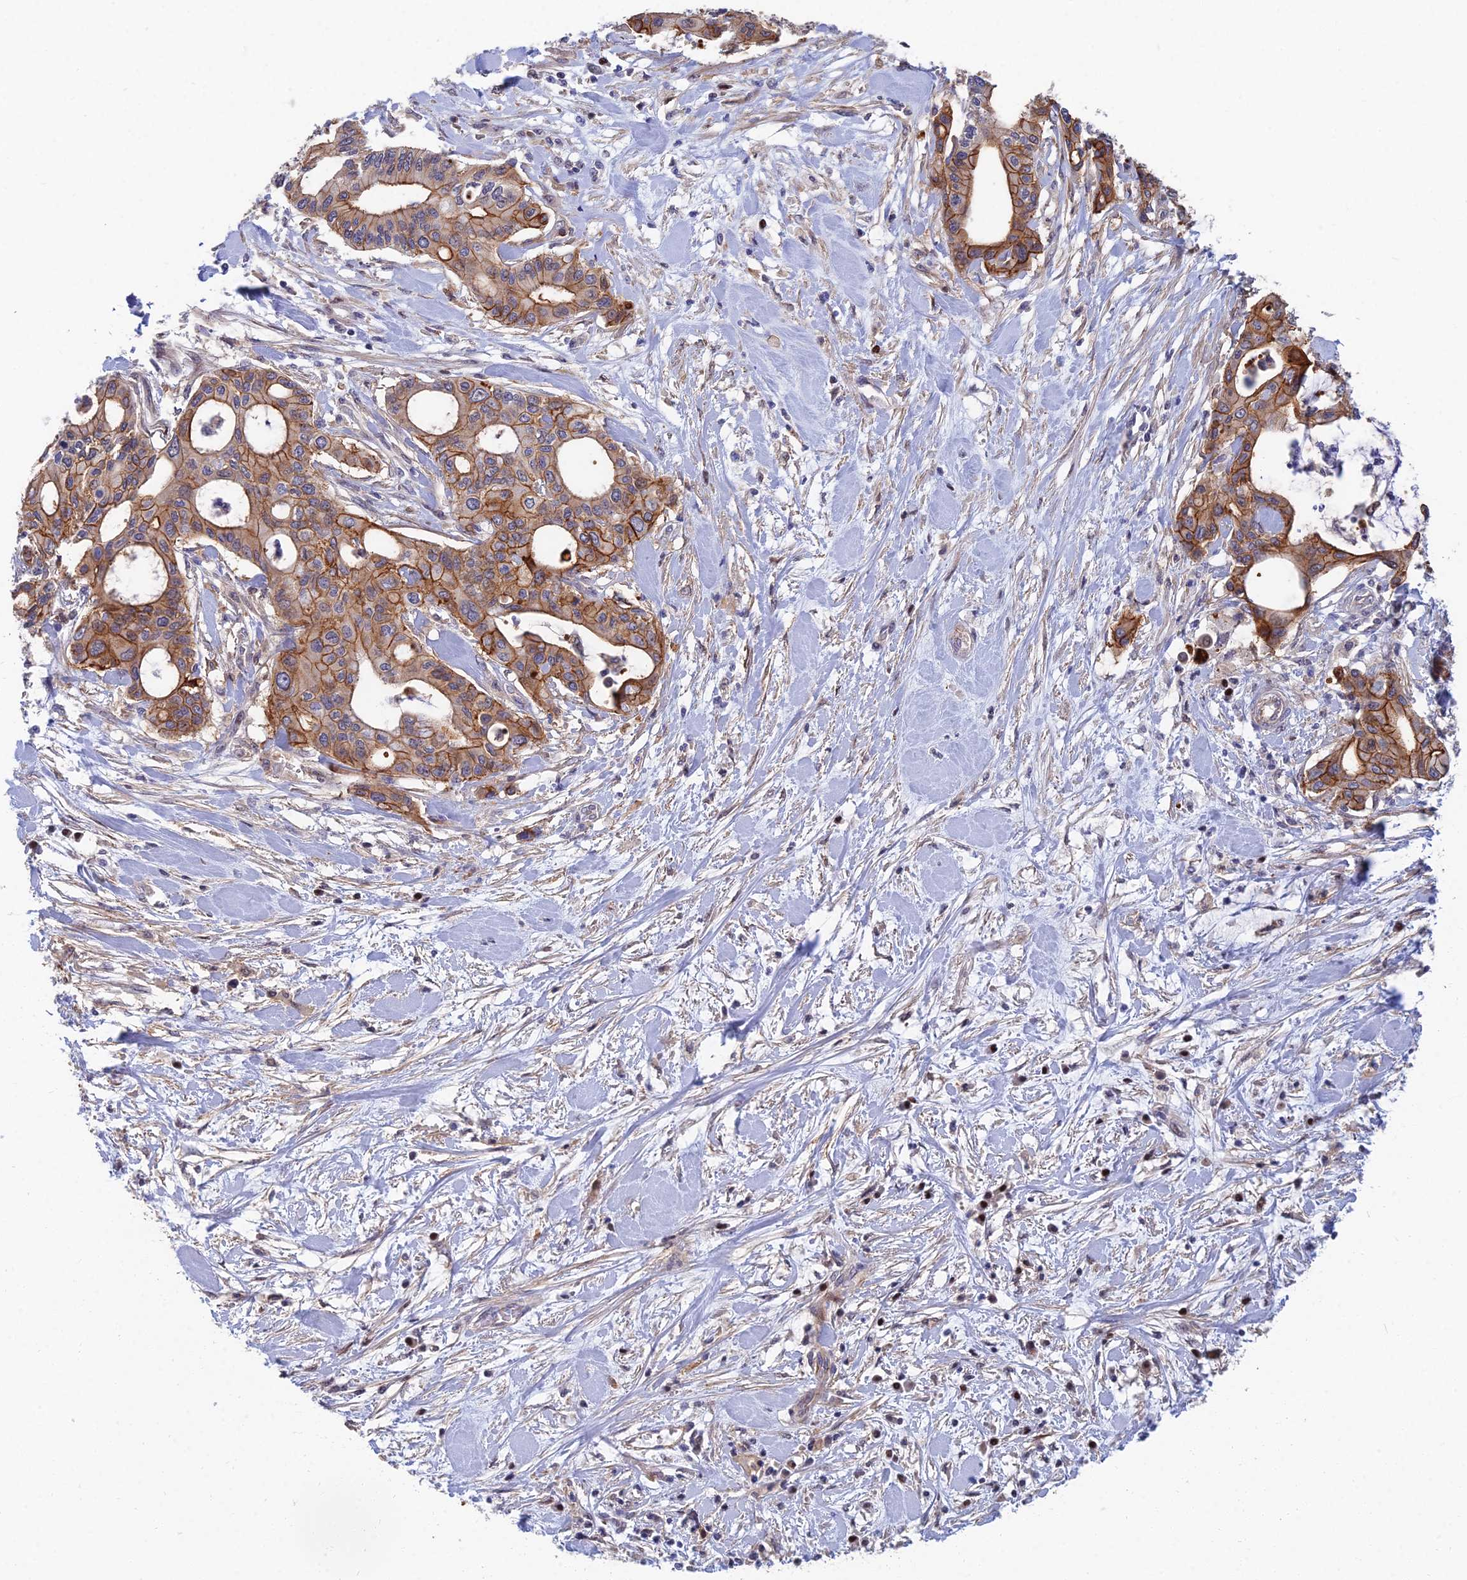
{"staining": {"intensity": "moderate", "quantity": ">75%", "location": "cytoplasmic/membranous"}, "tissue": "pancreatic cancer", "cell_type": "Tumor cells", "image_type": "cancer", "snomed": [{"axis": "morphology", "description": "Adenocarcinoma, NOS"}, {"axis": "topography", "description": "Pancreas"}], "caption": "Pancreatic cancer tissue shows moderate cytoplasmic/membranous positivity in approximately >75% of tumor cells", "gene": "TRIM43B", "patient": {"sex": "male", "age": 46}}